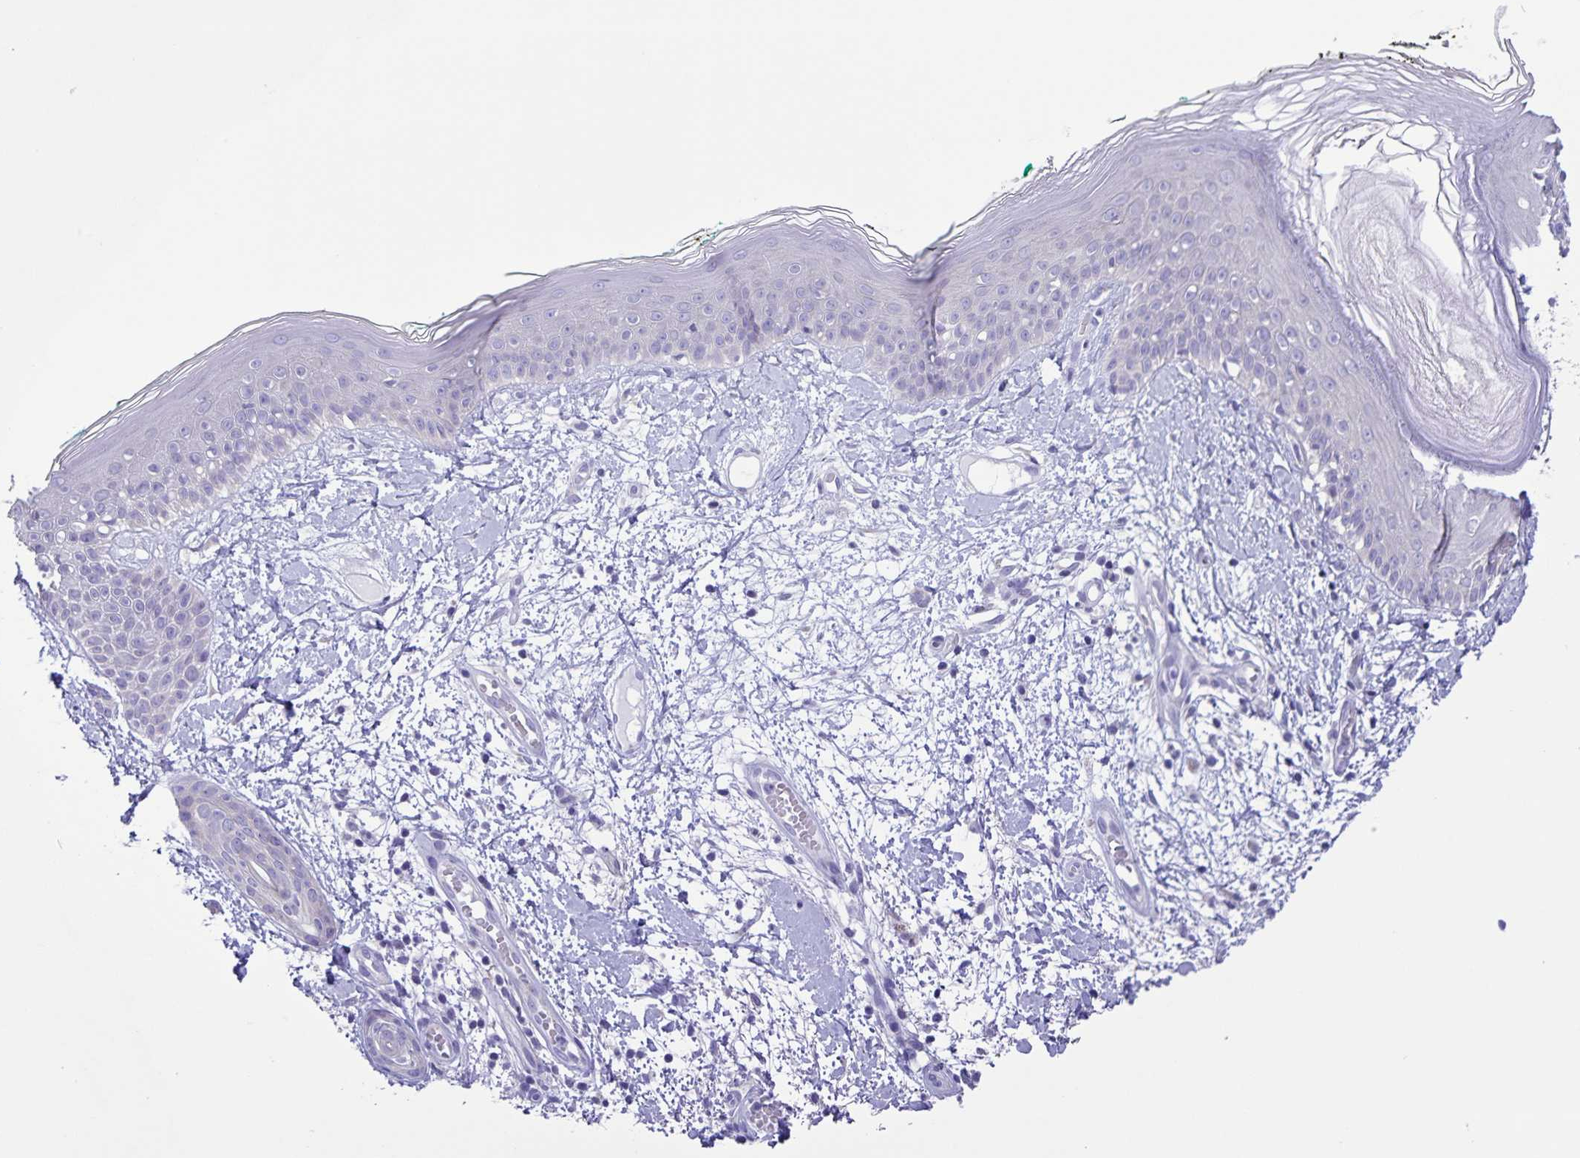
{"staining": {"intensity": "negative", "quantity": "none", "location": "none"}, "tissue": "skin", "cell_type": "Fibroblasts", "image_type": "normal", "snomed": [{"axis": "morphology", "description": "Normal tissue, NOS"}, {"axis": "topography", "description": "Skin"}], "caption": "Skin stained for a protein using immunohistochemistry (IHC) exhibits no staining fibroblasts.", "gene": "CAPSL", "patient": {"sex": "female", "age": 34}}